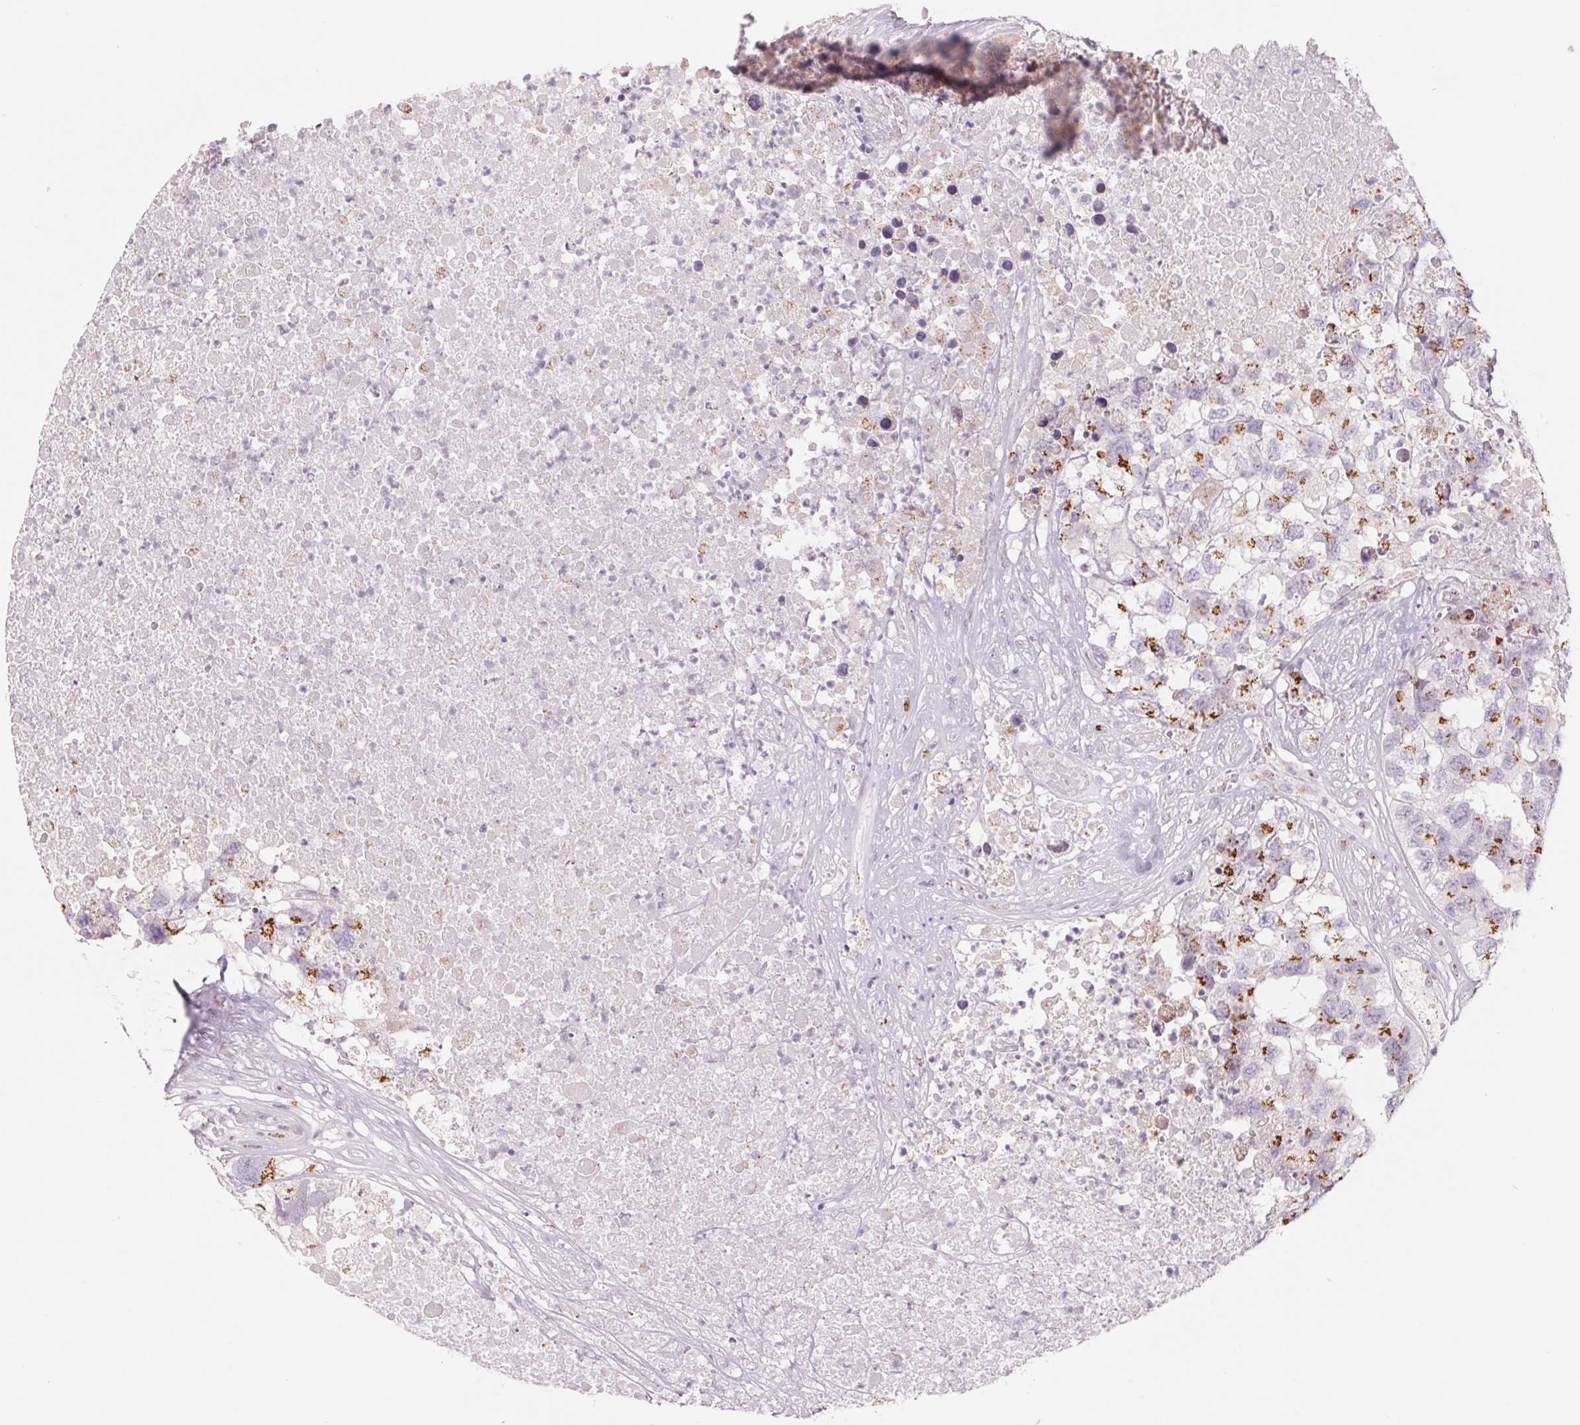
{"staining": {"intensity": "strong", "quantity": "25%-75%", "location": "cytoplasmic/membranous"}, "tissue": "testis cancer", "cell_type": "Tumor cells", "image_type": "cancer", "snomed": [{"axis": "morphology", "description": "Carcinoma, Embryonal, NOS"}, {"axis": "topography", "description": "Testis"}], "caption": "Embryonal carcinoma (testis) was stained to show a protein in brown. There is high levels of strong cytoplasmic/membranous positivity in about 25%-75% of tumor cells.", "gene": "GALNT7", "patient": {"sex": "male", "age": 83}}